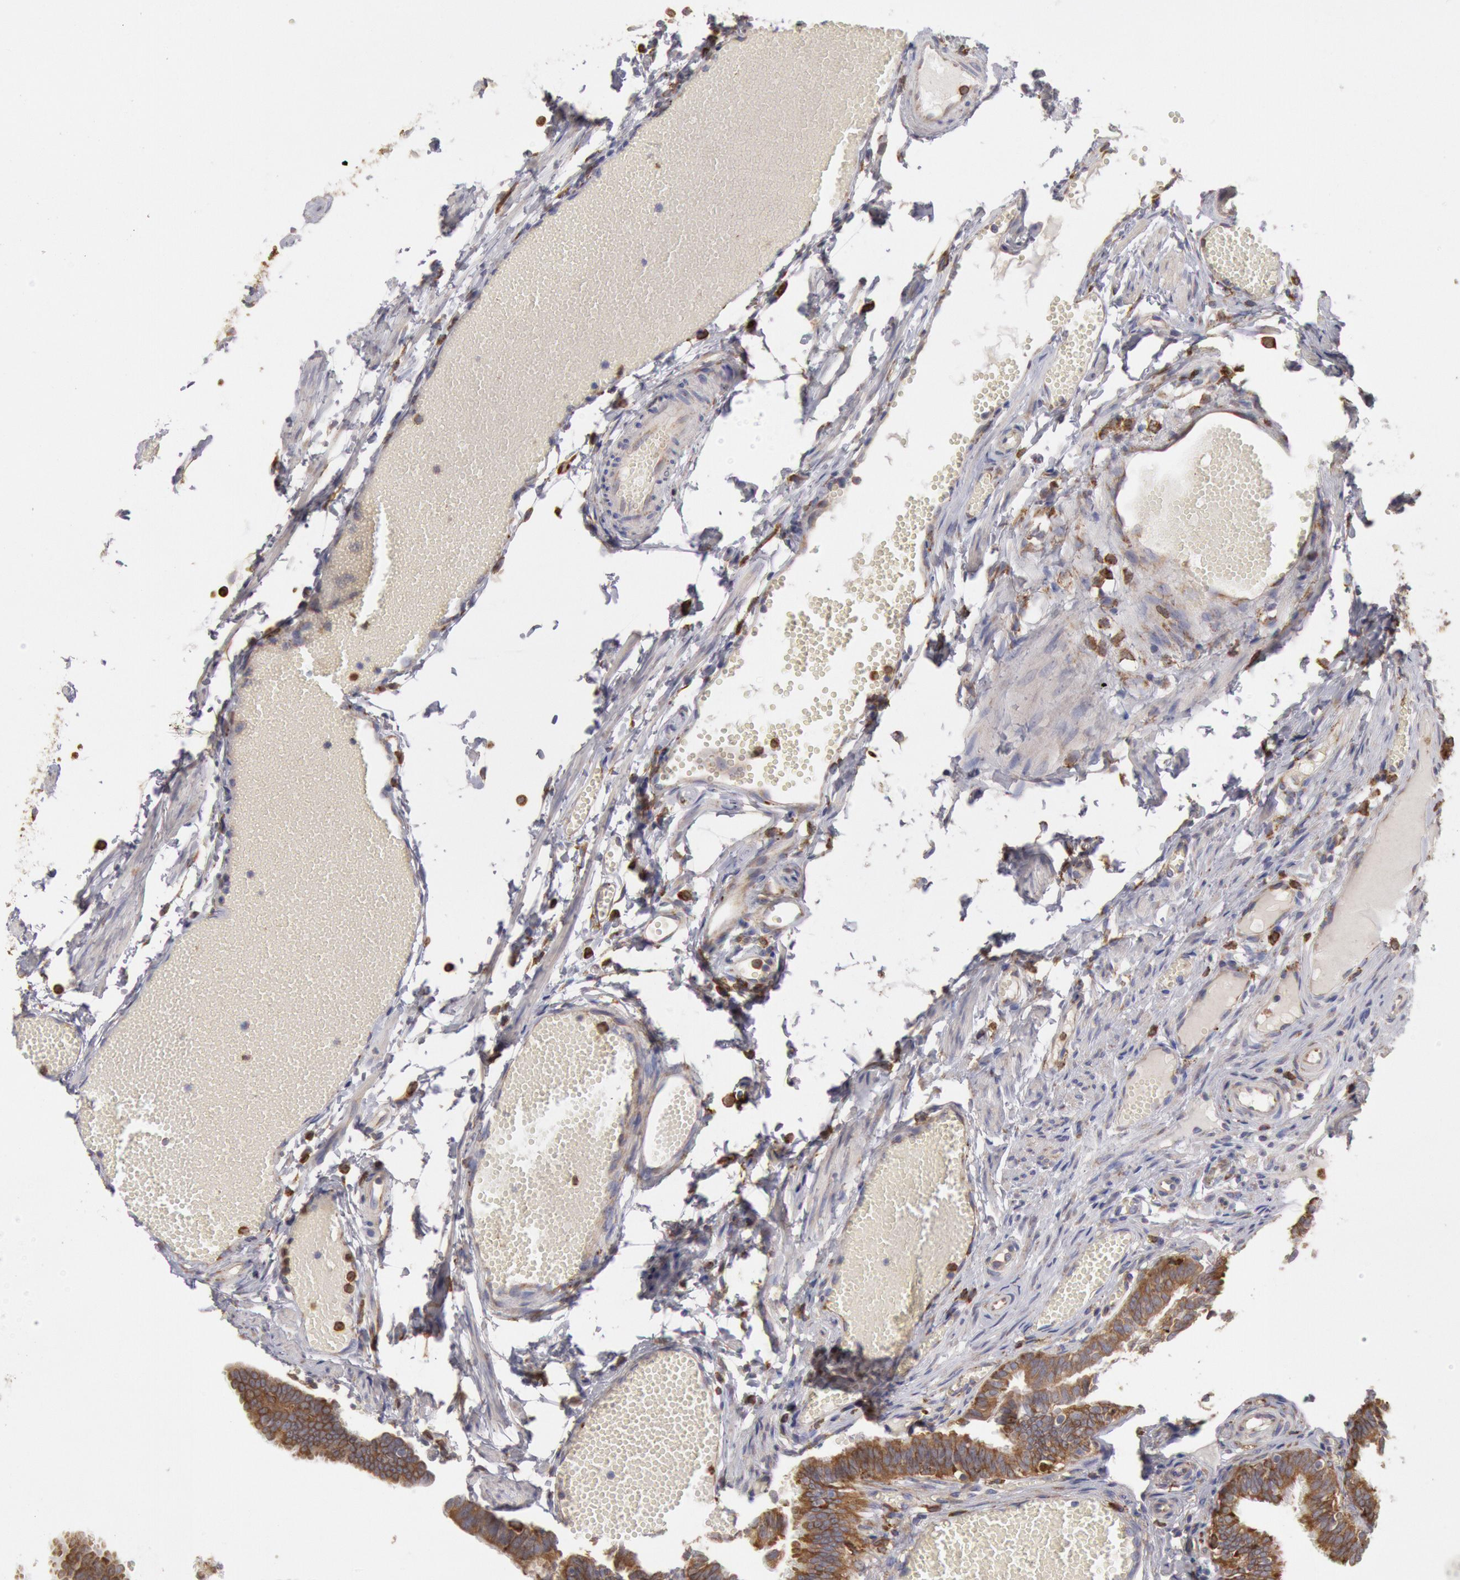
{"staining": {"intensity": "moderate", "quantity": ">75%", "location": "cytoplasmic/membranous"}, "tissue": "fallopian tube", "cell_type": "Glandular cells", "image_type": "normal", "snomed": [{"axis": "morphology", "description": "Normal tissue, NOS"}, {"axis": "topography", "description": "Fallopian tube"}], "caption": "Protein staining of unremarkable fallopian tube exhibits moderate cytoplasmic/membranous expression in approximately >75% of glandular cells.", "gene": "ERP44", "patient": {"sex": "female", "age": 29}}